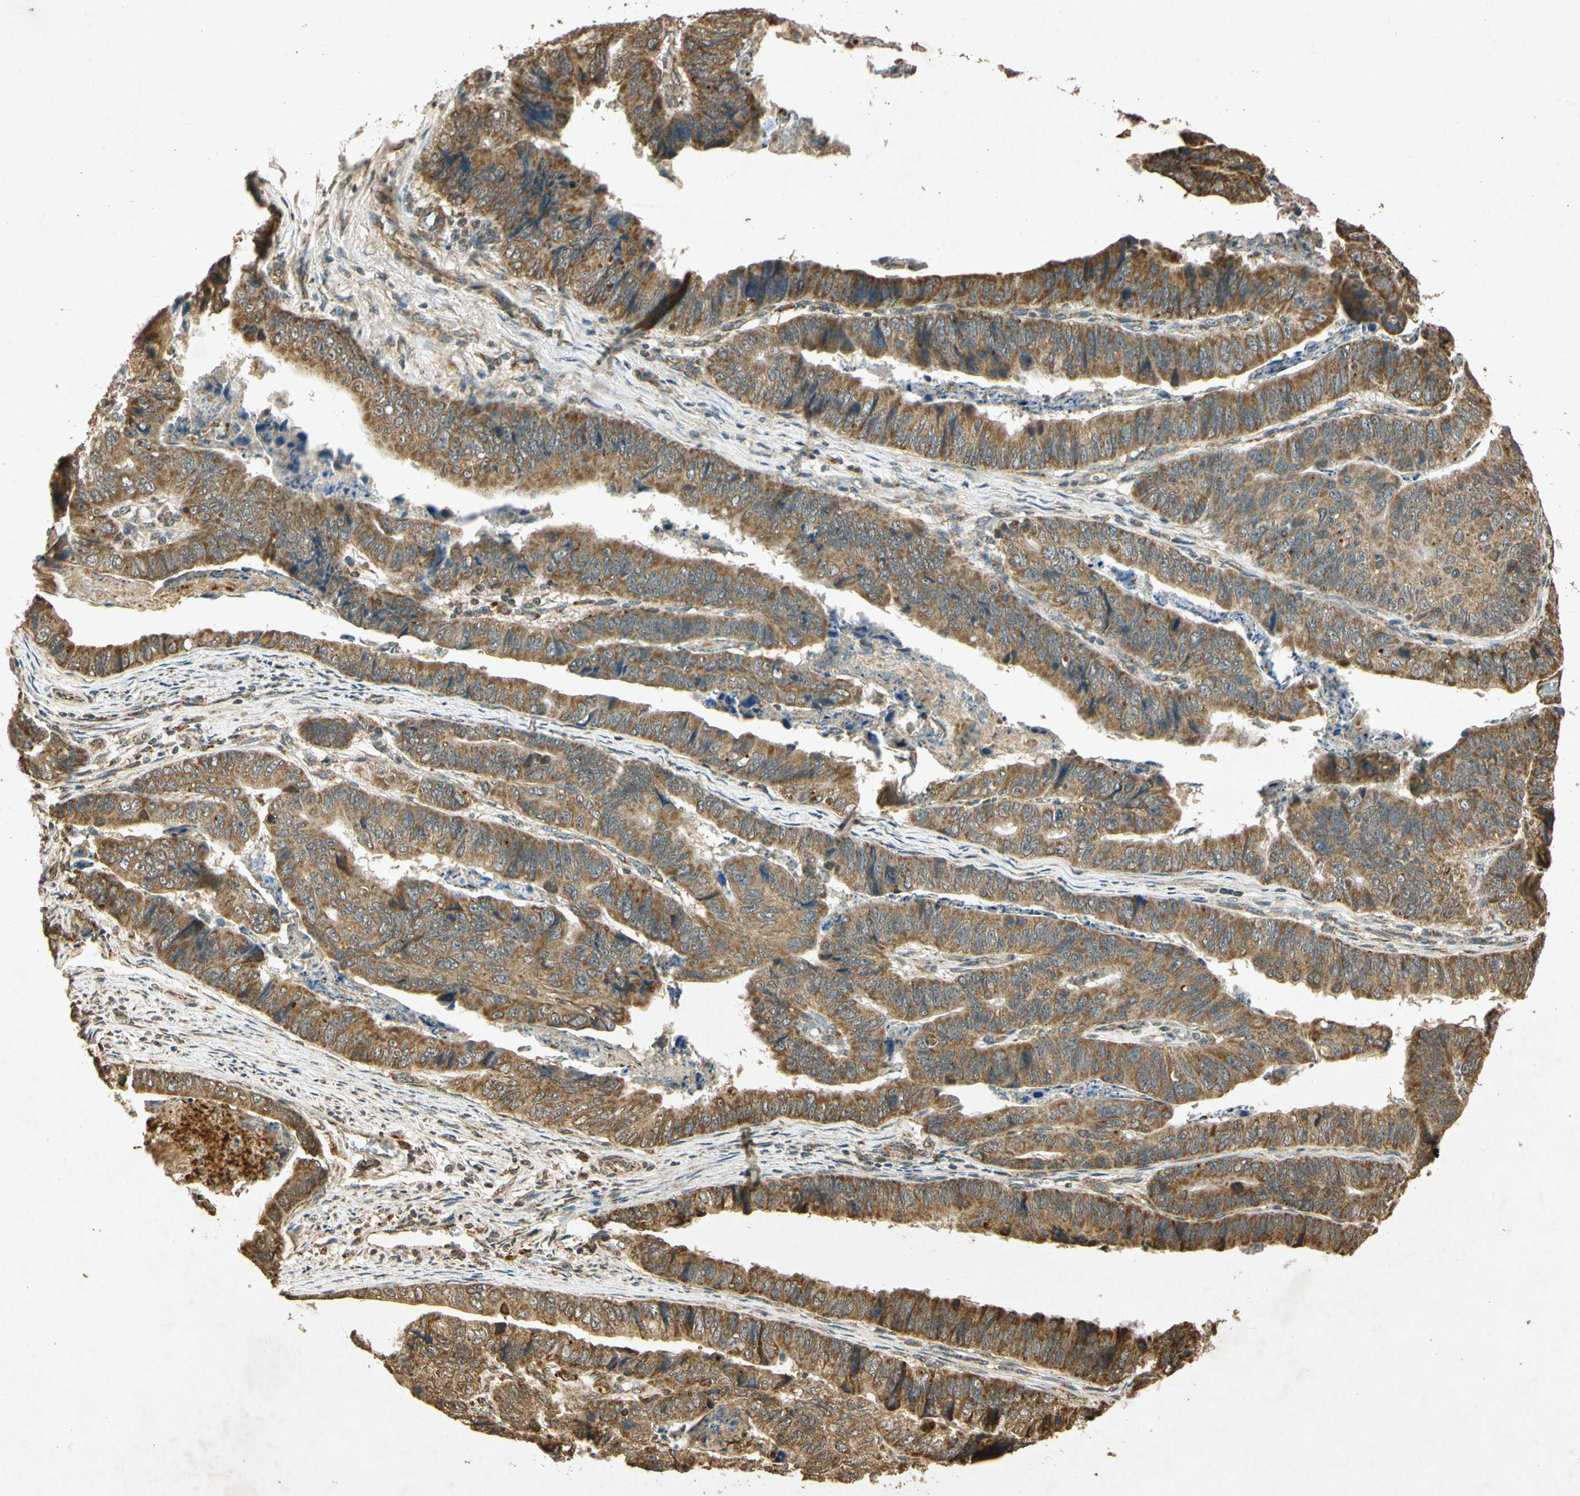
{"staining": {"intensity": "moderate", "quantity": "25%-75%", "location": "cytoplasmic/membranous"}, "tissue": "stomach cancer", "cell_type": "Tumor cells", "image_type": "cancer", "snomed": [{"axis": "morphology", "description": "Adenocarcinoma, NOS"}, {"axis": "topography", "description": "Stomach, lower"}], "caption": "Protein staining by immunohistochemistry (IHC) demonstrates moderate cytoplasmic/membranous positivity in about 25%-75% of tumor cells in stomach adenocarcinoma.", "gene": "PRDX3", "patient": {"sex": "male", "age": 77}}